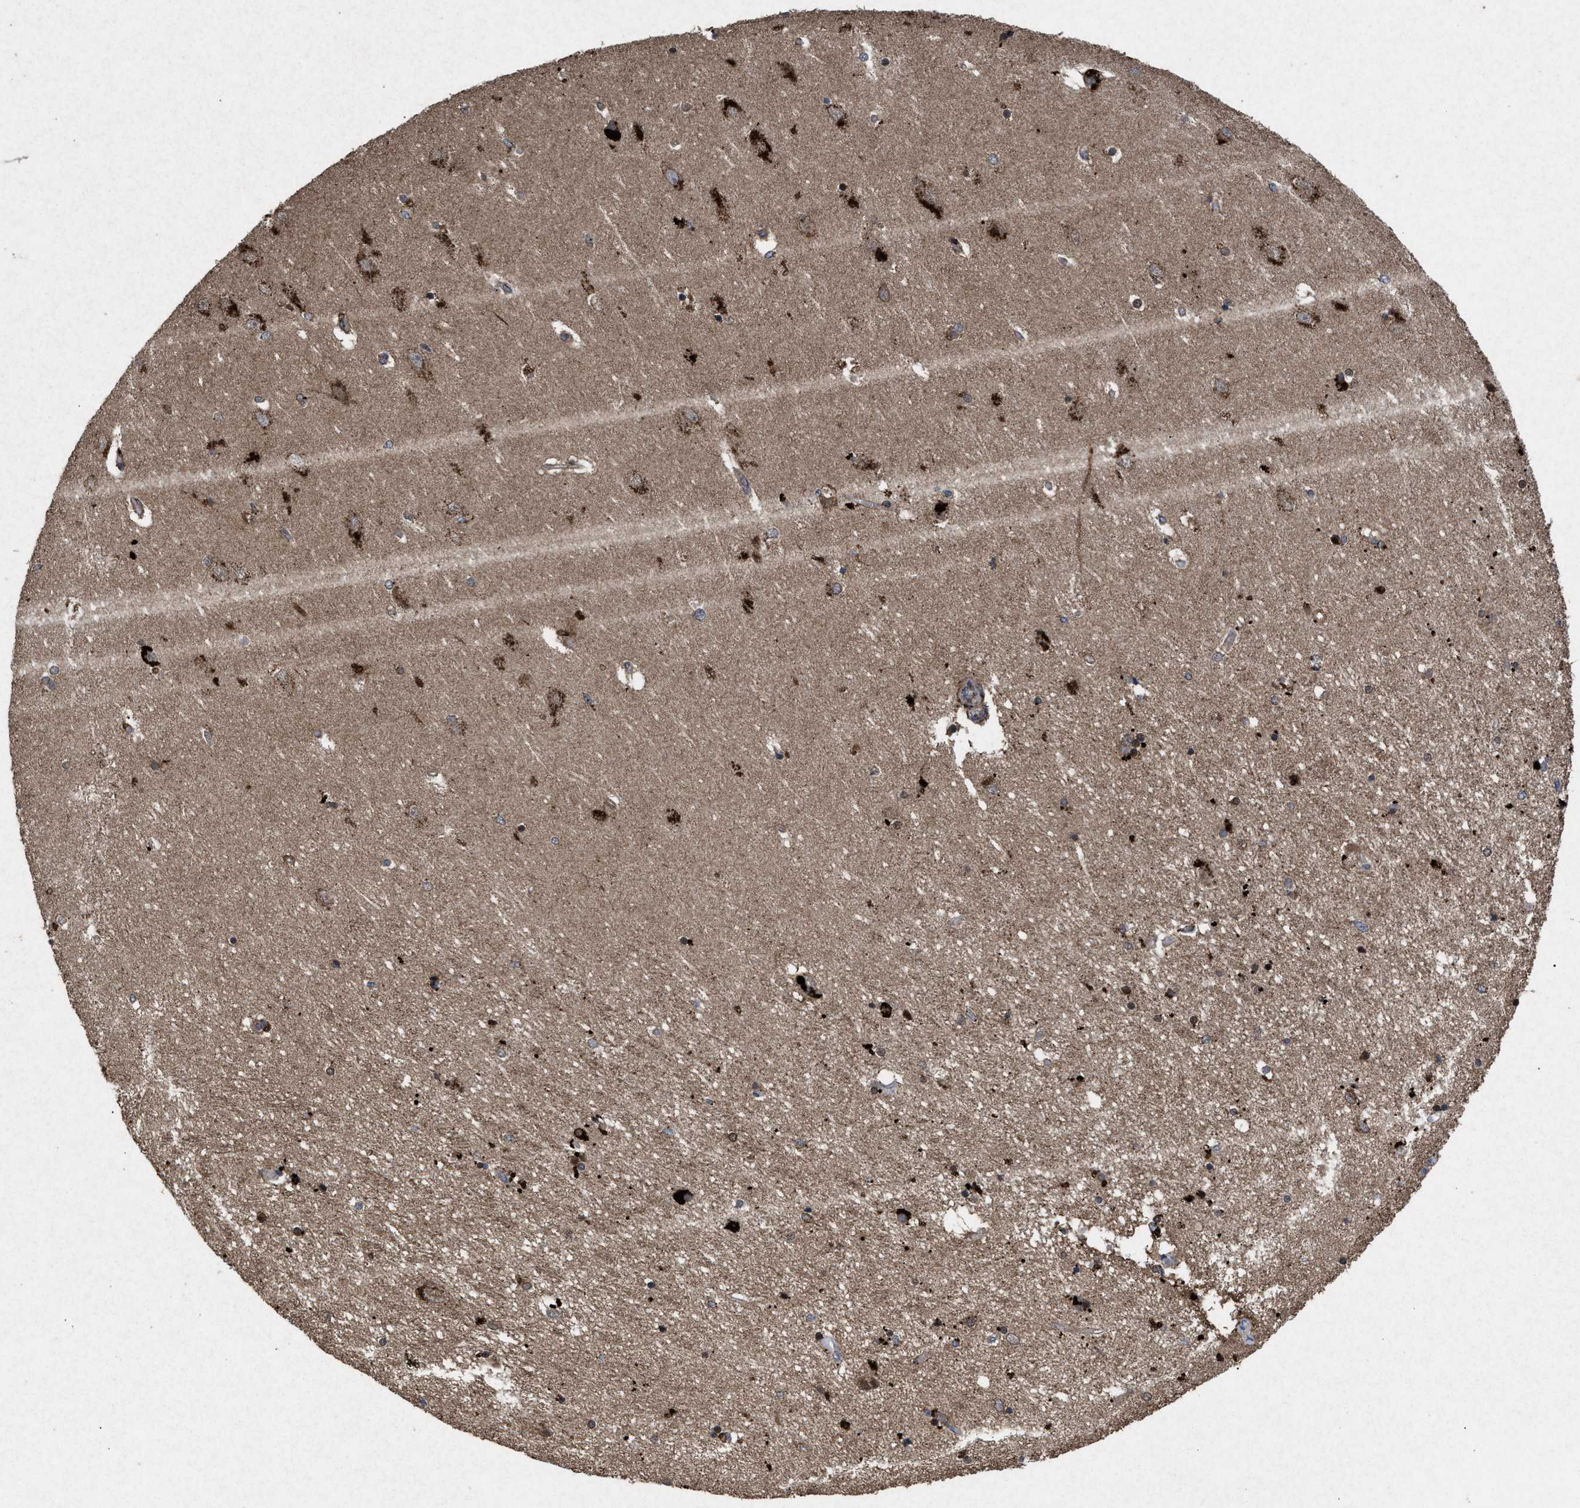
{"staining": {"intensity": "strong", "quantity": "<25%", "location": "cytoplasmic/membranous"}, "tissue": "hippocampus", "cell_type": "Glial cells", "image_type": "normal", "snomed": [{"axis": "morphology", "description": "Normal tissue, NOS"}, {"axis": "topography", "description": "Hippocampus"}], "caption": "DAB (3,3'-diaminobenzidine) immunohistochemical staining of benign human hippocampus demonstrates strong cytoplasmic/membranous protein staining in about <25% of glial cells.", "gene": "MSI2", "patient": {"sex": "female", "age": 54}}